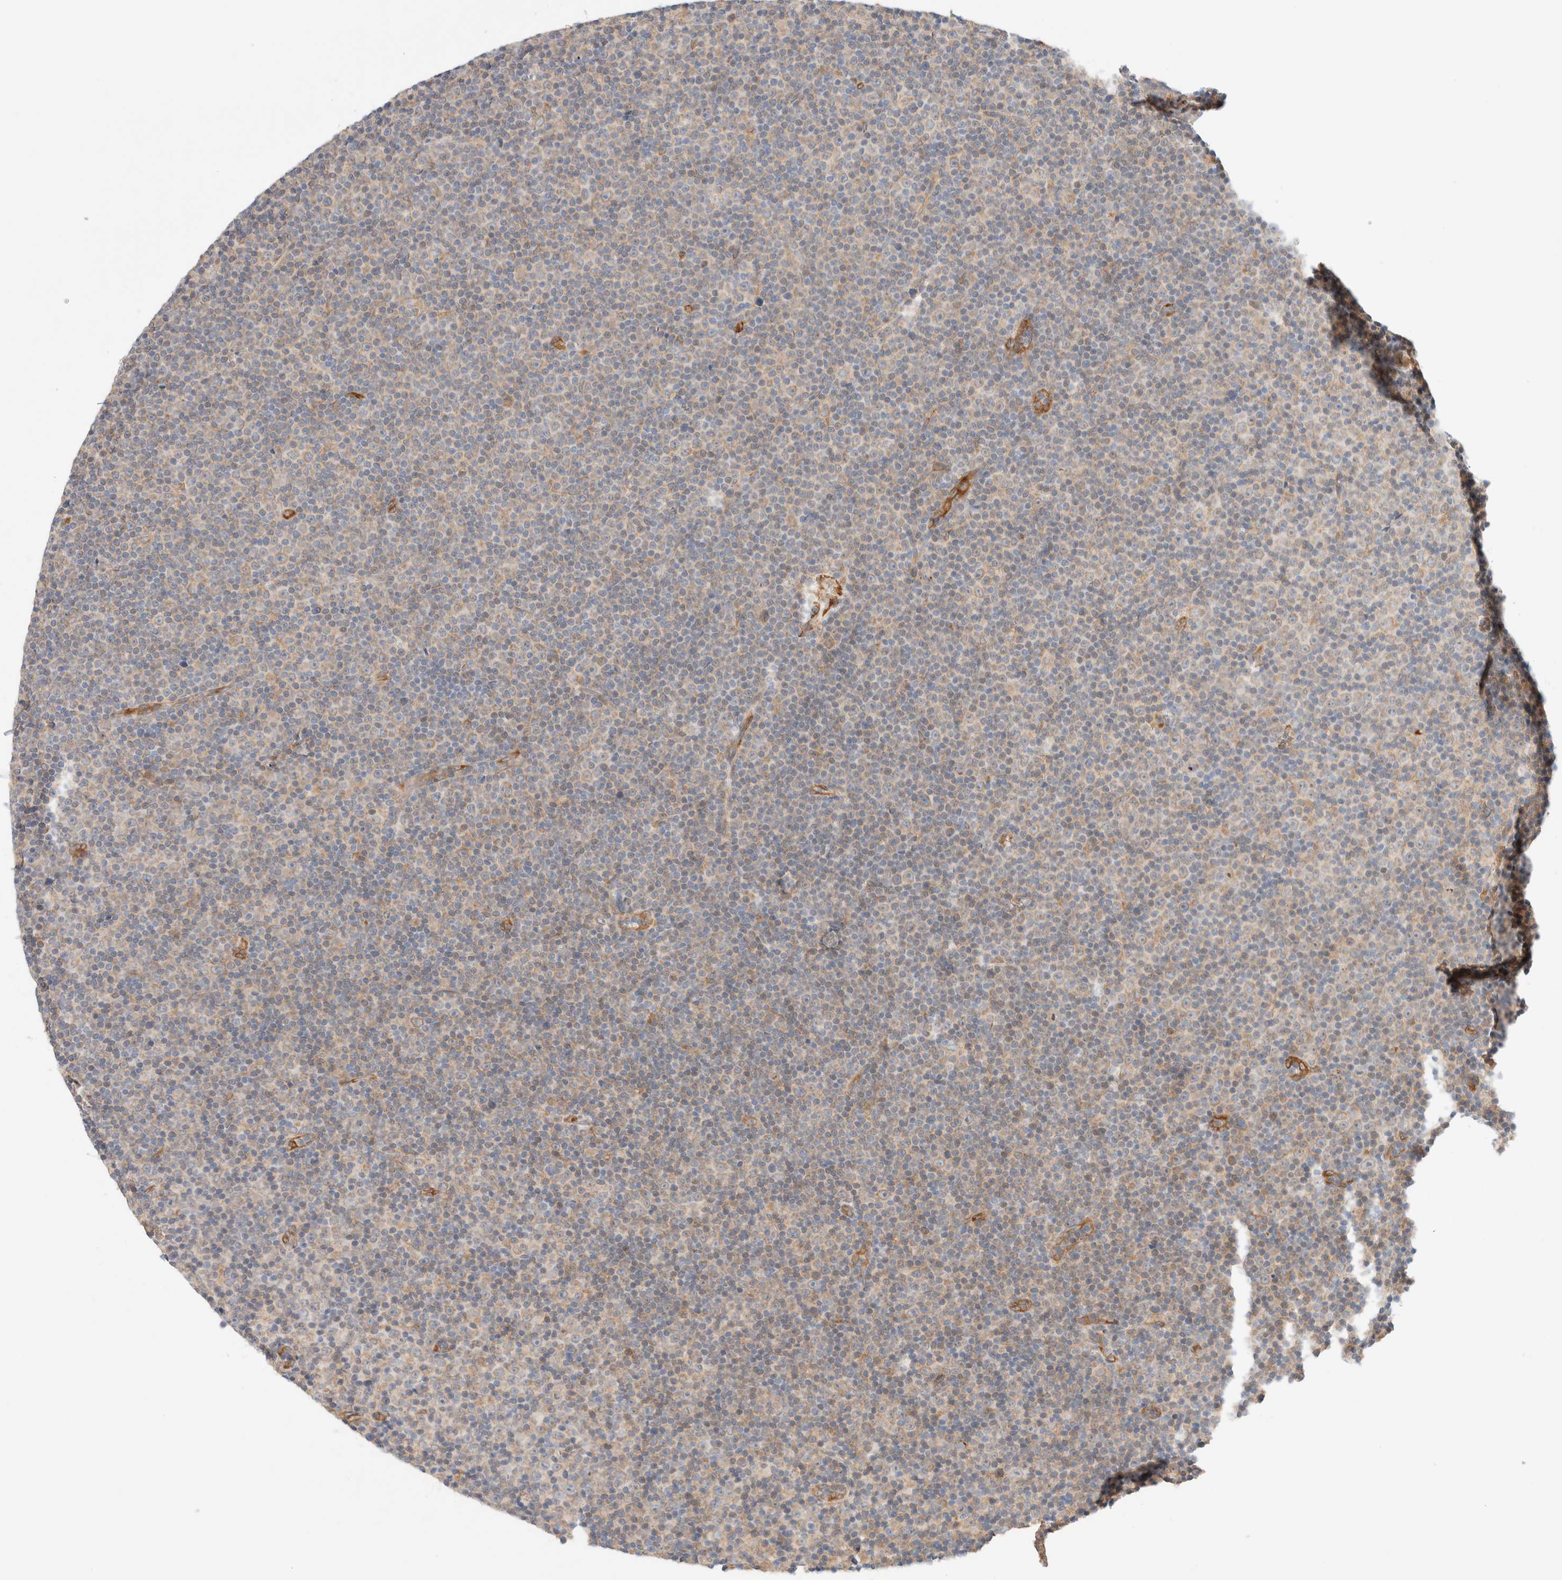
{"staining": {"intensity": "weak", "quantity": "<25%", "location": "cytoplasmic/membranous"}, "tissue": "lymphoma", "cell_type": "Tumor cells", "image_type": "cancer", "snomed": [{"axis": "morphology", "description": "Malignant lymphoma, non-Hodgkin's type, Low grade"}, {"axis": "topography", "description": "Lymph node"}], "caption": "Immunohistochemistry of human malignant lymphoma, non-Hodgkin's type (low-grade) exhibits no expression in tumor cells.", "gene": "RRP15", "patient": {"sex": "female", "age": 67}}